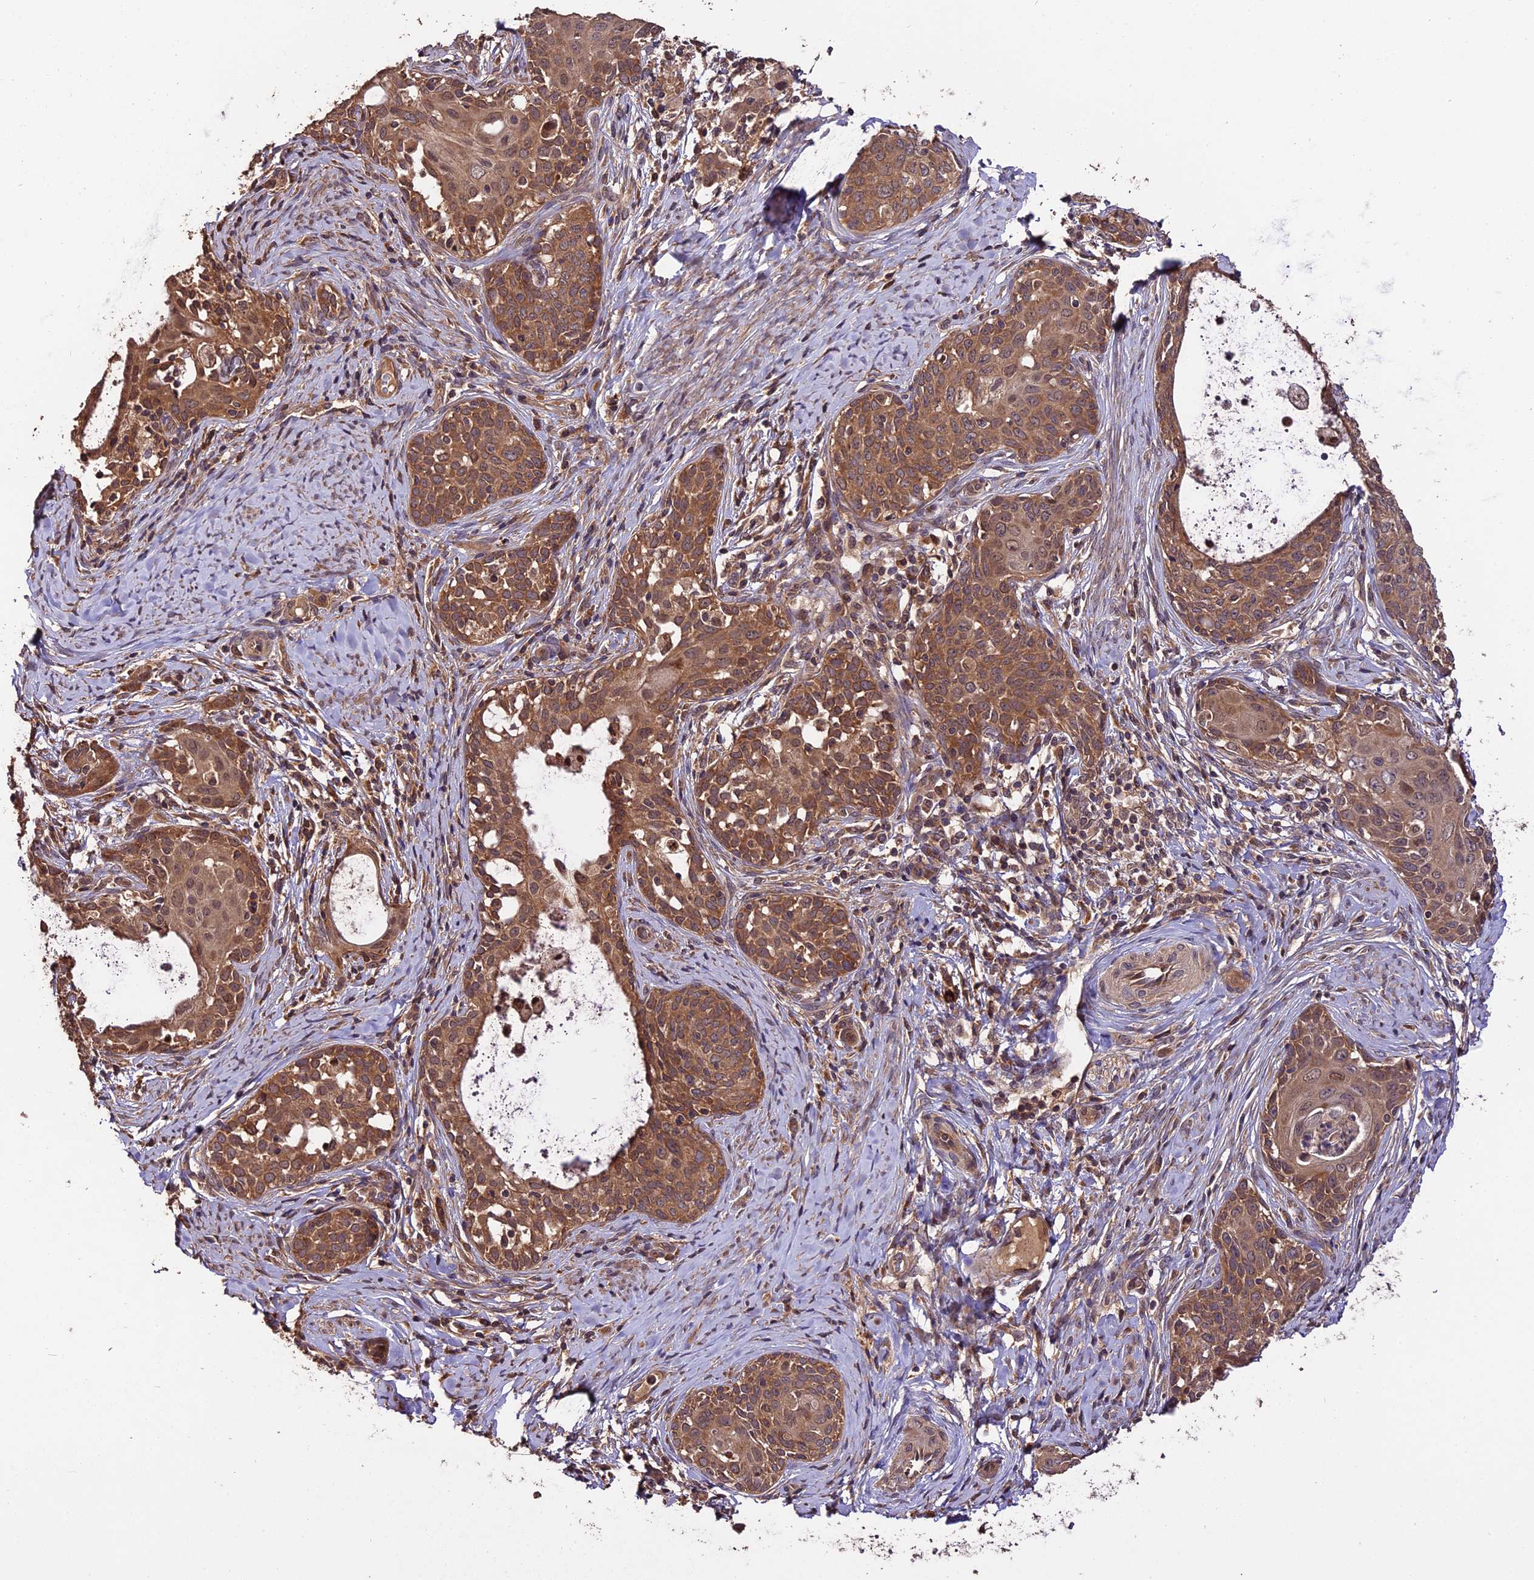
{"staining": {"intensity": "moderate", "quantity": ">75%", "location": "cytoplasmic/membranous,nuclear"}, "tissue": "cervical cancer", "cell_type": "Tumor cells", "image_type": "cancer", "snomed": [{"axis": "morphology", "description": "Squamous cell carcinoma, NOS"}, {"axis": "morphology", "description": "Adenocarcinoma, NOS"}, {"axis": "topography", "description": "Cervix"}], "caption": "This micrograph demonstrates immunohistochemistry staining of cervical adenocarcinoma, with medium moderate cytoplasmic/membranous and nuclear expression in approximately >75% of tumor cells.", "gene": "TRMT1", "patient": {"sex": "female", "age": 52}}